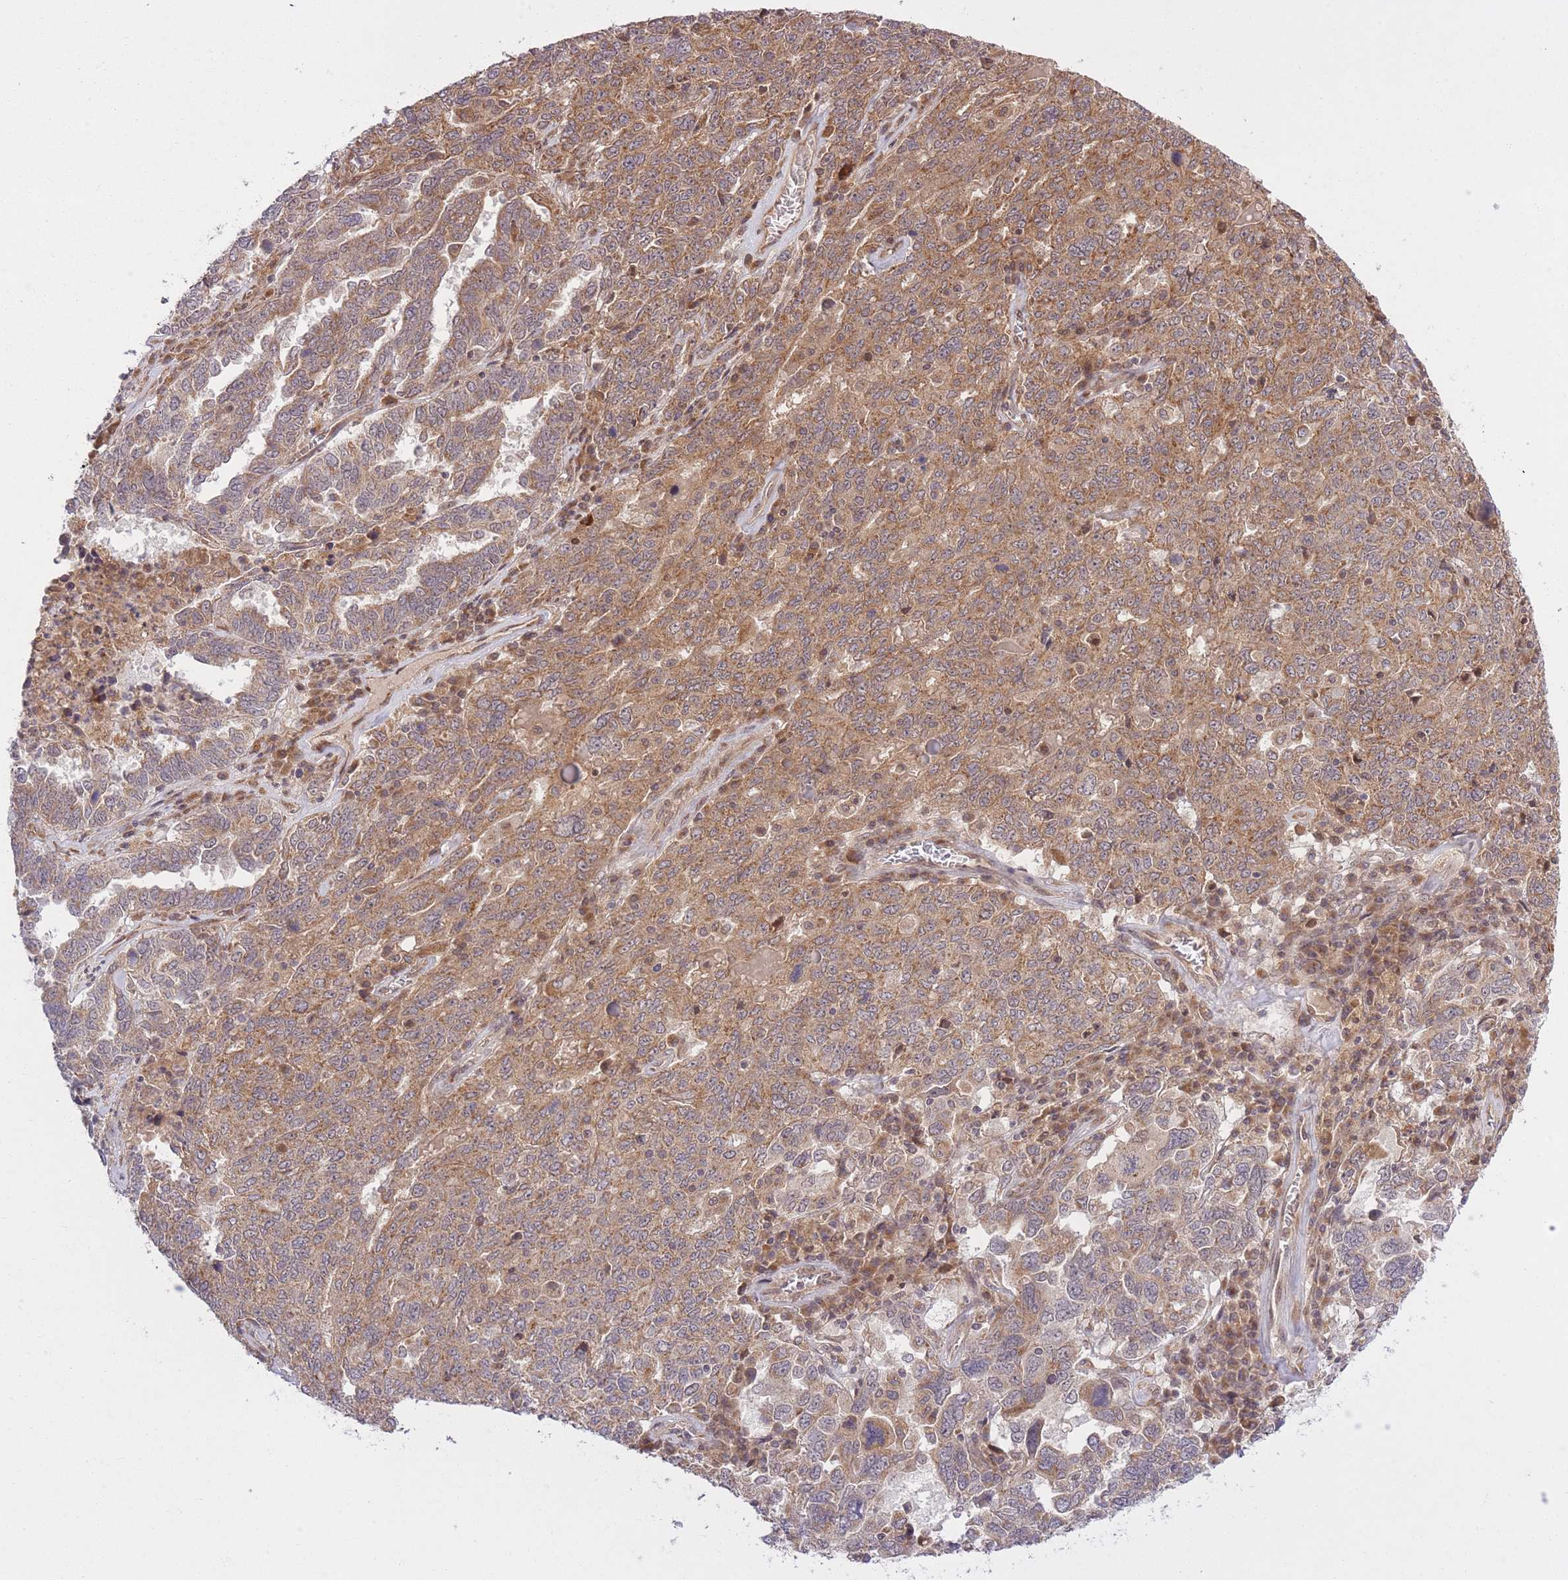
{"staining": {"intensity": "moderate", "quantity": ">75%", "location": "cytoplasmic/membranous"}, "tissue": "ovarian cancer", "cell_type": "Tumor cells", "image_type": "cancer", "snomed": [{"axis": "morphology", "description": "Carcinoma, endometroid"}, {"axis": "topography", "description": "Ovary"}], "caption": "A brown stain highlights moderate cytoplasmic/membranous staining of a protein in ovarian cancer tumor cells.", "gene": "ZNF391", "patient": {"sex": "female", "age": 62}}